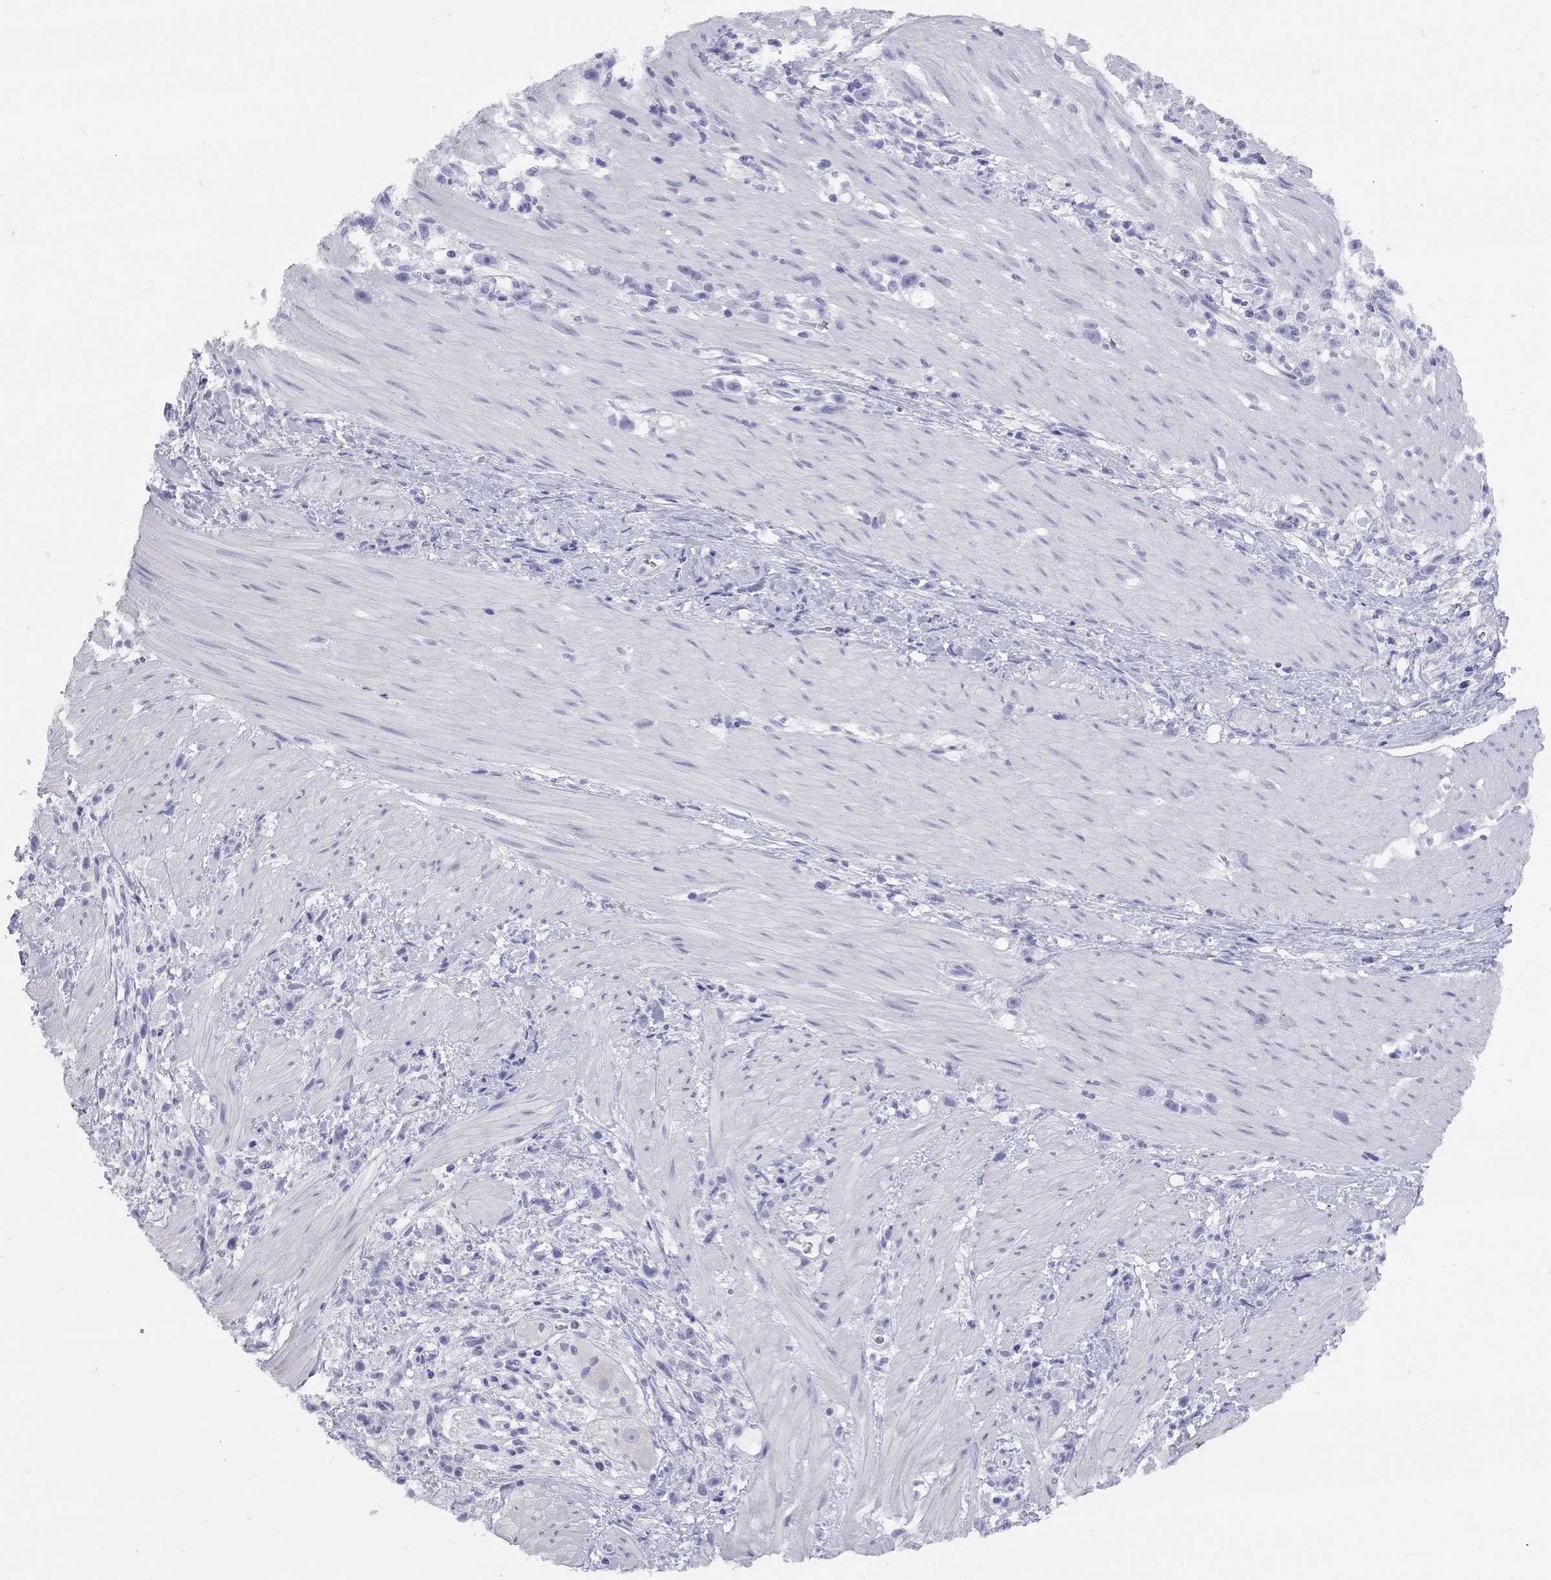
{"staining": {"intensity": "negative", "quantity": "none", "location": "none"}, "tissue": "stomach cancer", "cell_type": "Tumor cells", "image_type": "cancer", "snomed": [{"axis": "morphology", "description": "Adenocarcinoma, NOS"}, {"axis": "topography", "description": "Stomach"}], "caption": "Immunohistochemistry (IHC) histopathology image of stomach cancer (adenocarcinoma) stained for a protein (brown), which demonstrates no staining in tumor cells.", "gene": "GRIA2", "patient": {"sex": "female", "age": 59}}